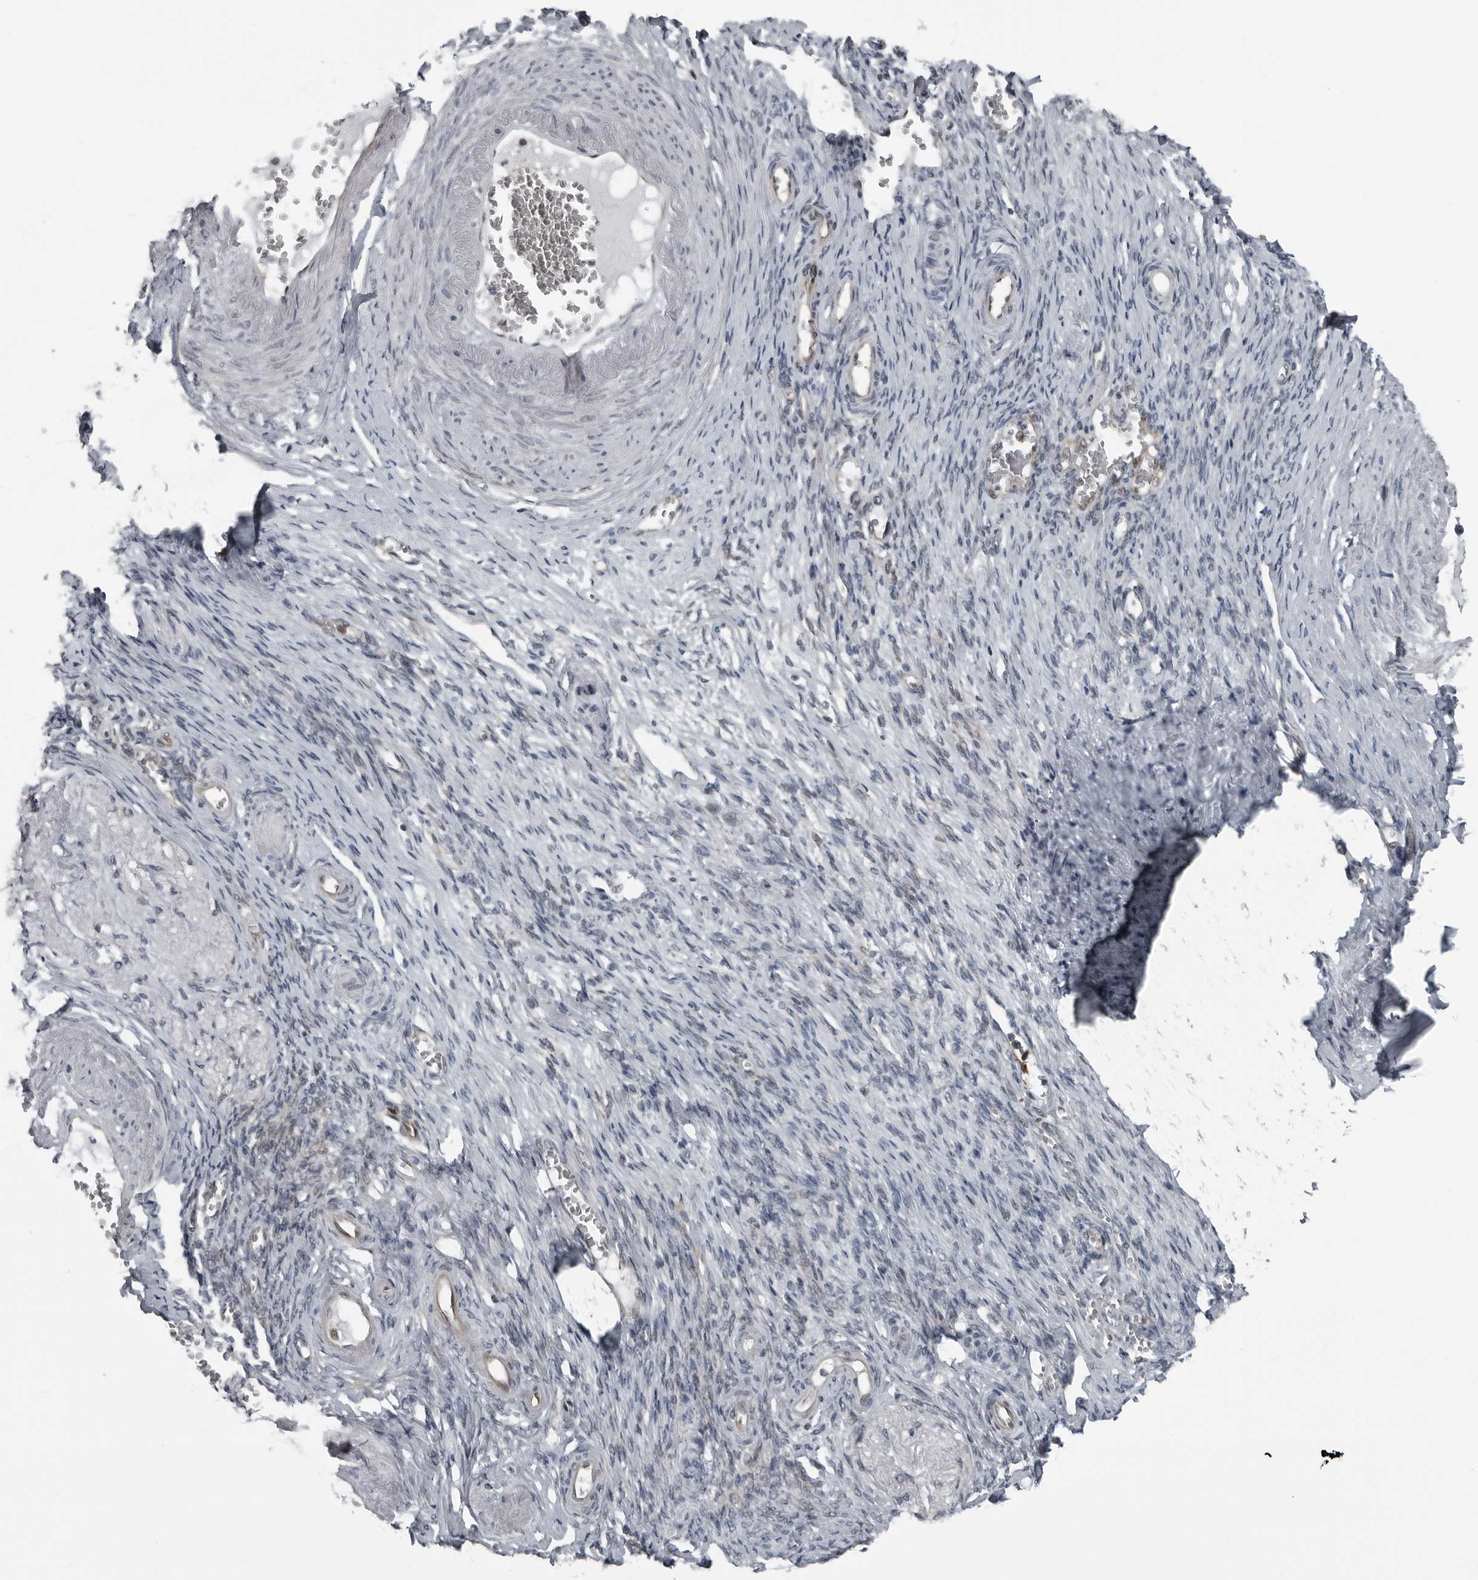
{"staining": {"intensity": "negative", "quantity": "none", "location": "none"}, "tissue": "adipose tissue", "cell_type": "Adipocytes", "image_type": "normal", "snomed": [{"axis": "morphology", "description": "Normal tissue, NOS"}, {"axis": "topography", "description": "Vascular tissue"}, {"axis": "topography", "description": "Fallopian tube"}, {"axis": "topography", "description": "Ovary"}], "caption": "DAB immunohistochemical staining of normal adipose tissue reveals no significant positivity in adipocytes.", "gene": "FAM102B", "patient": {"sex": "female", "age": 67}}